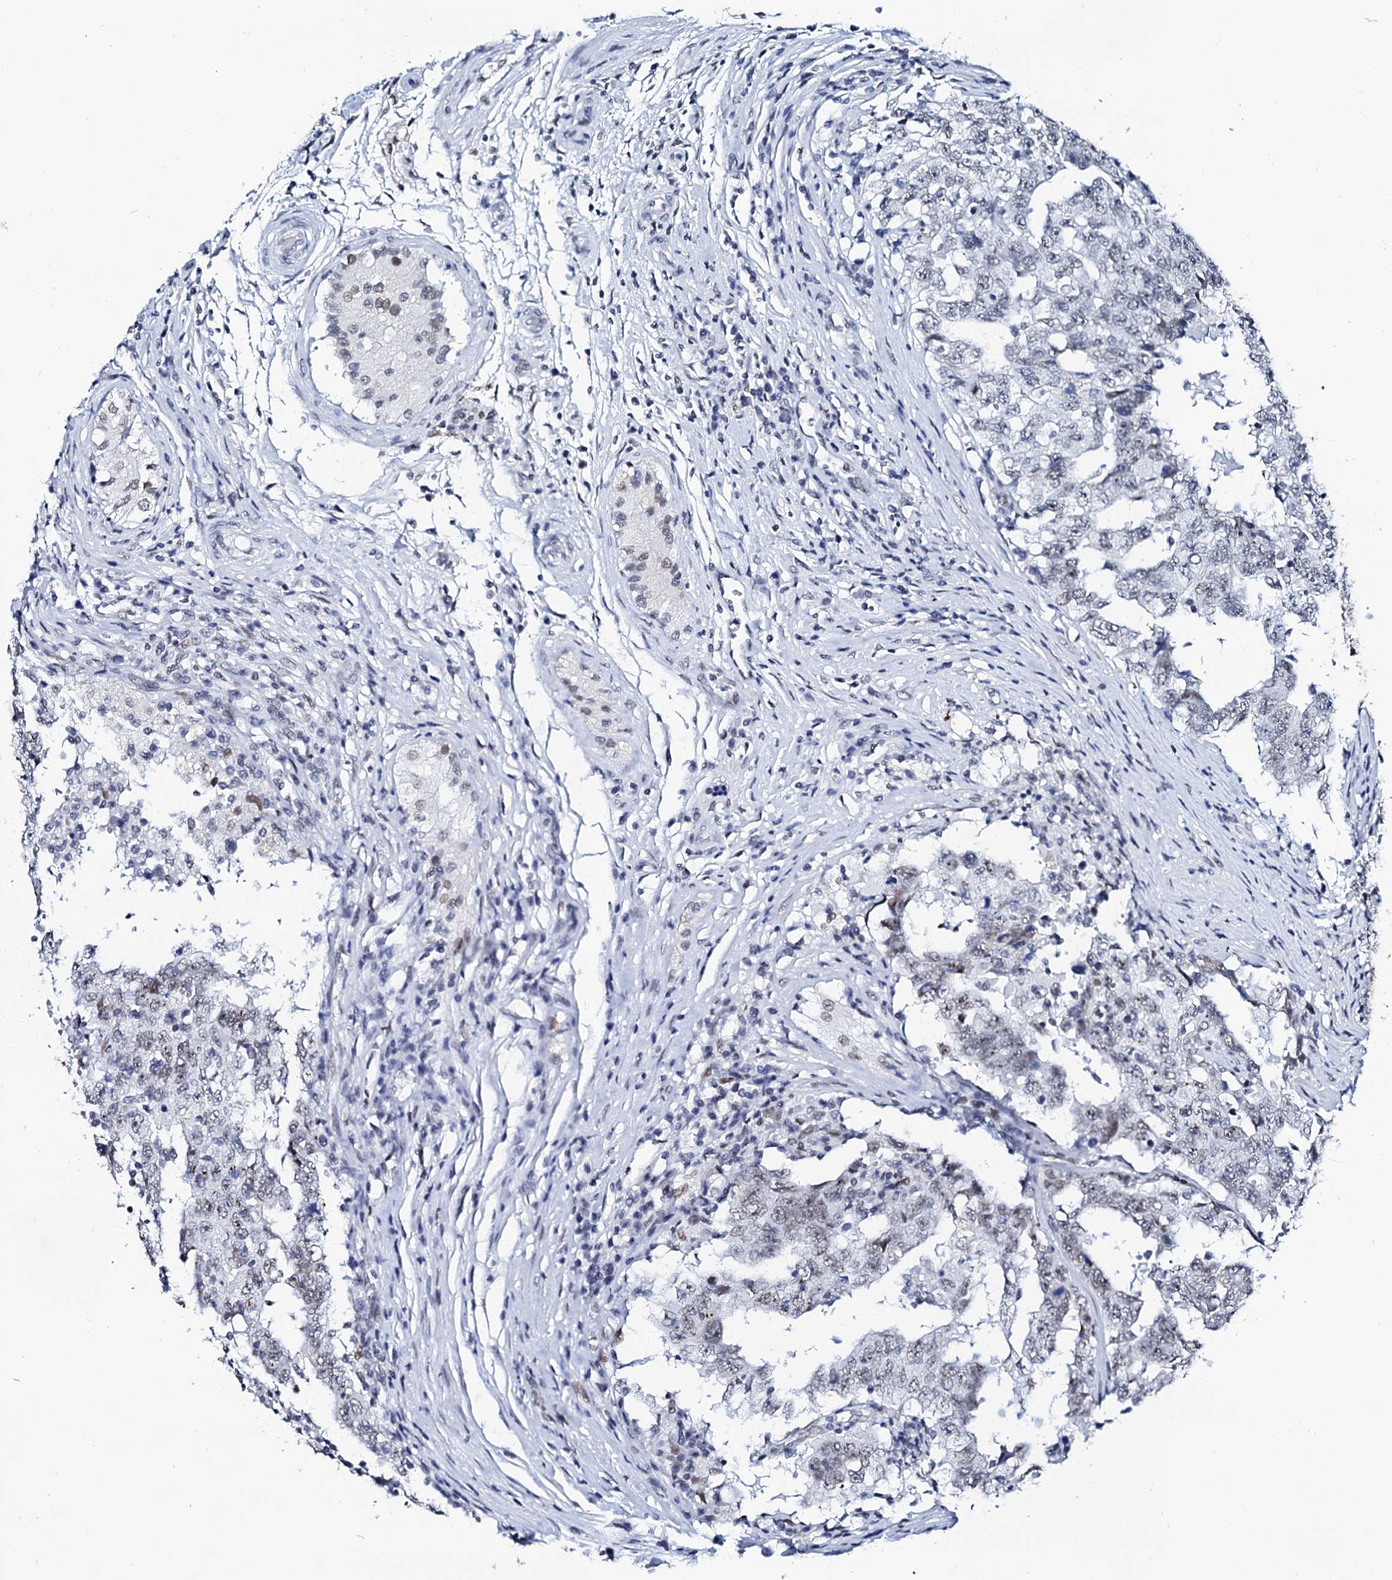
{"staining": {"intensity": "weak", "quantity": "<25%", "location": "nuclear"}, "tissue": "testis cancer", "cell_type": "Tumor cells", "image_type": "cancer", "snomed": [{"axis": "morphology", "description": "Carcinoma, Embryonal, NOS"}, {"axis": "topography", "description": "Testis"}], "caption": "Embryonal carcinoma (testis) was stained to show a protein in brown. There is no significant expression in tumor cells. (DAB immunohistochemistry (IHC) with hematoxylin counter stain).", "gene": "SPATA19", "patient": {"sex": "male", "age": 26}}